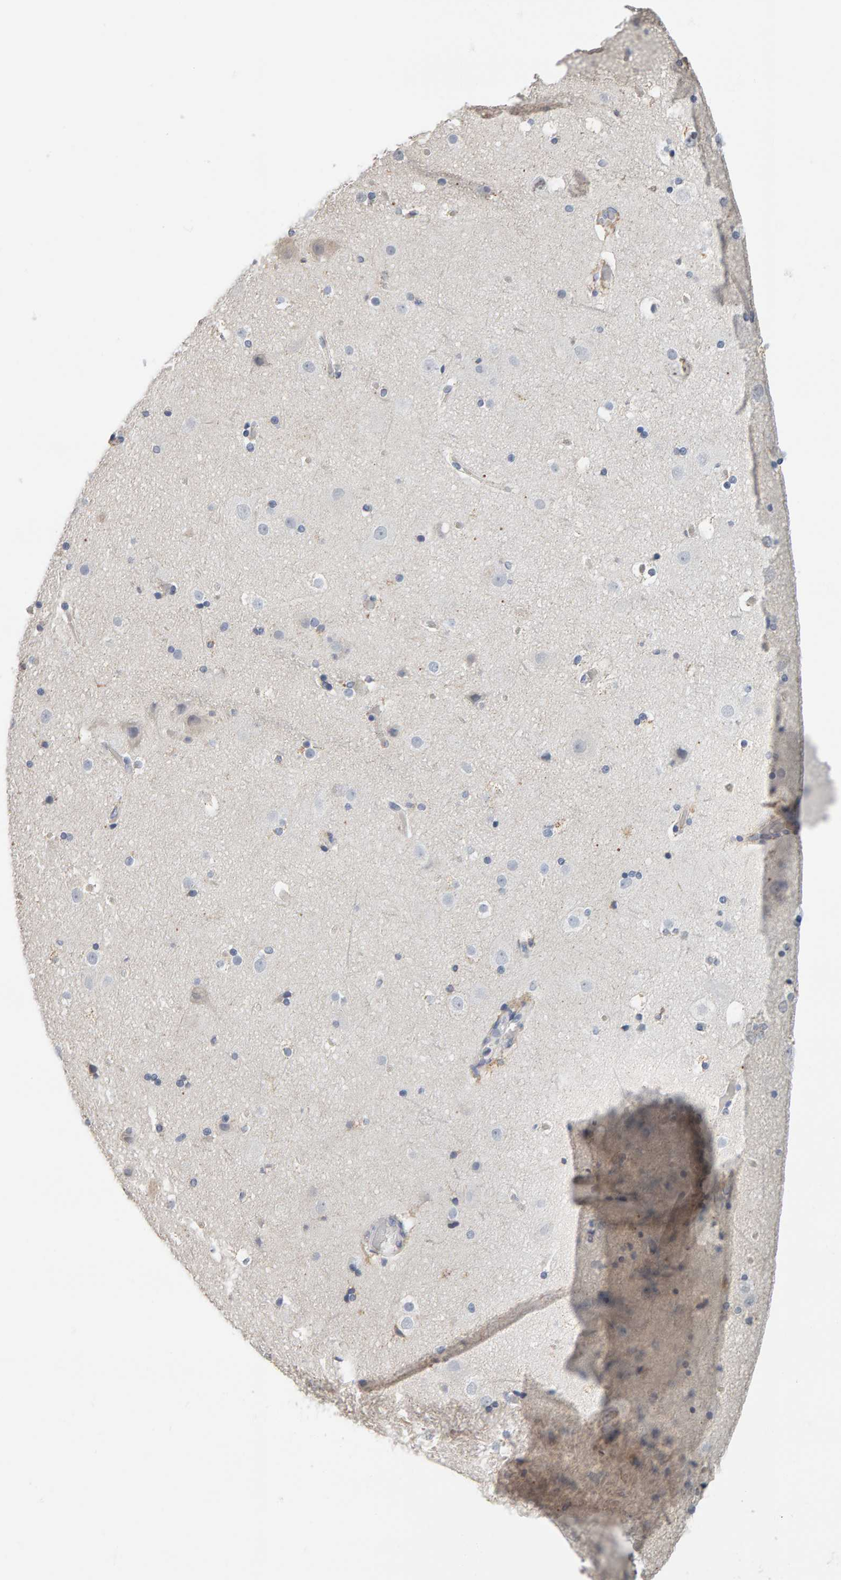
{"staining": {"intensity": "negative", "quantity": "none", "location": "none"}, "tissue": "cerebral cortex", "cell_type": "Endothelial cells", "image_type": "normal", "snomed": [{"axis": "morphology", "description": "Normal tissue, NOS"}, {"axis": "topography", "description": "Cerebral cortex"}], "caption": "Immunohistochemistry (IHC) micrograph of benign human cerebral cortex stained for a protein (brown), which exhibits no staining in endothelial cells.", "gene": "ADHFE1", "patient": {"sex": "male", "age": 57}}